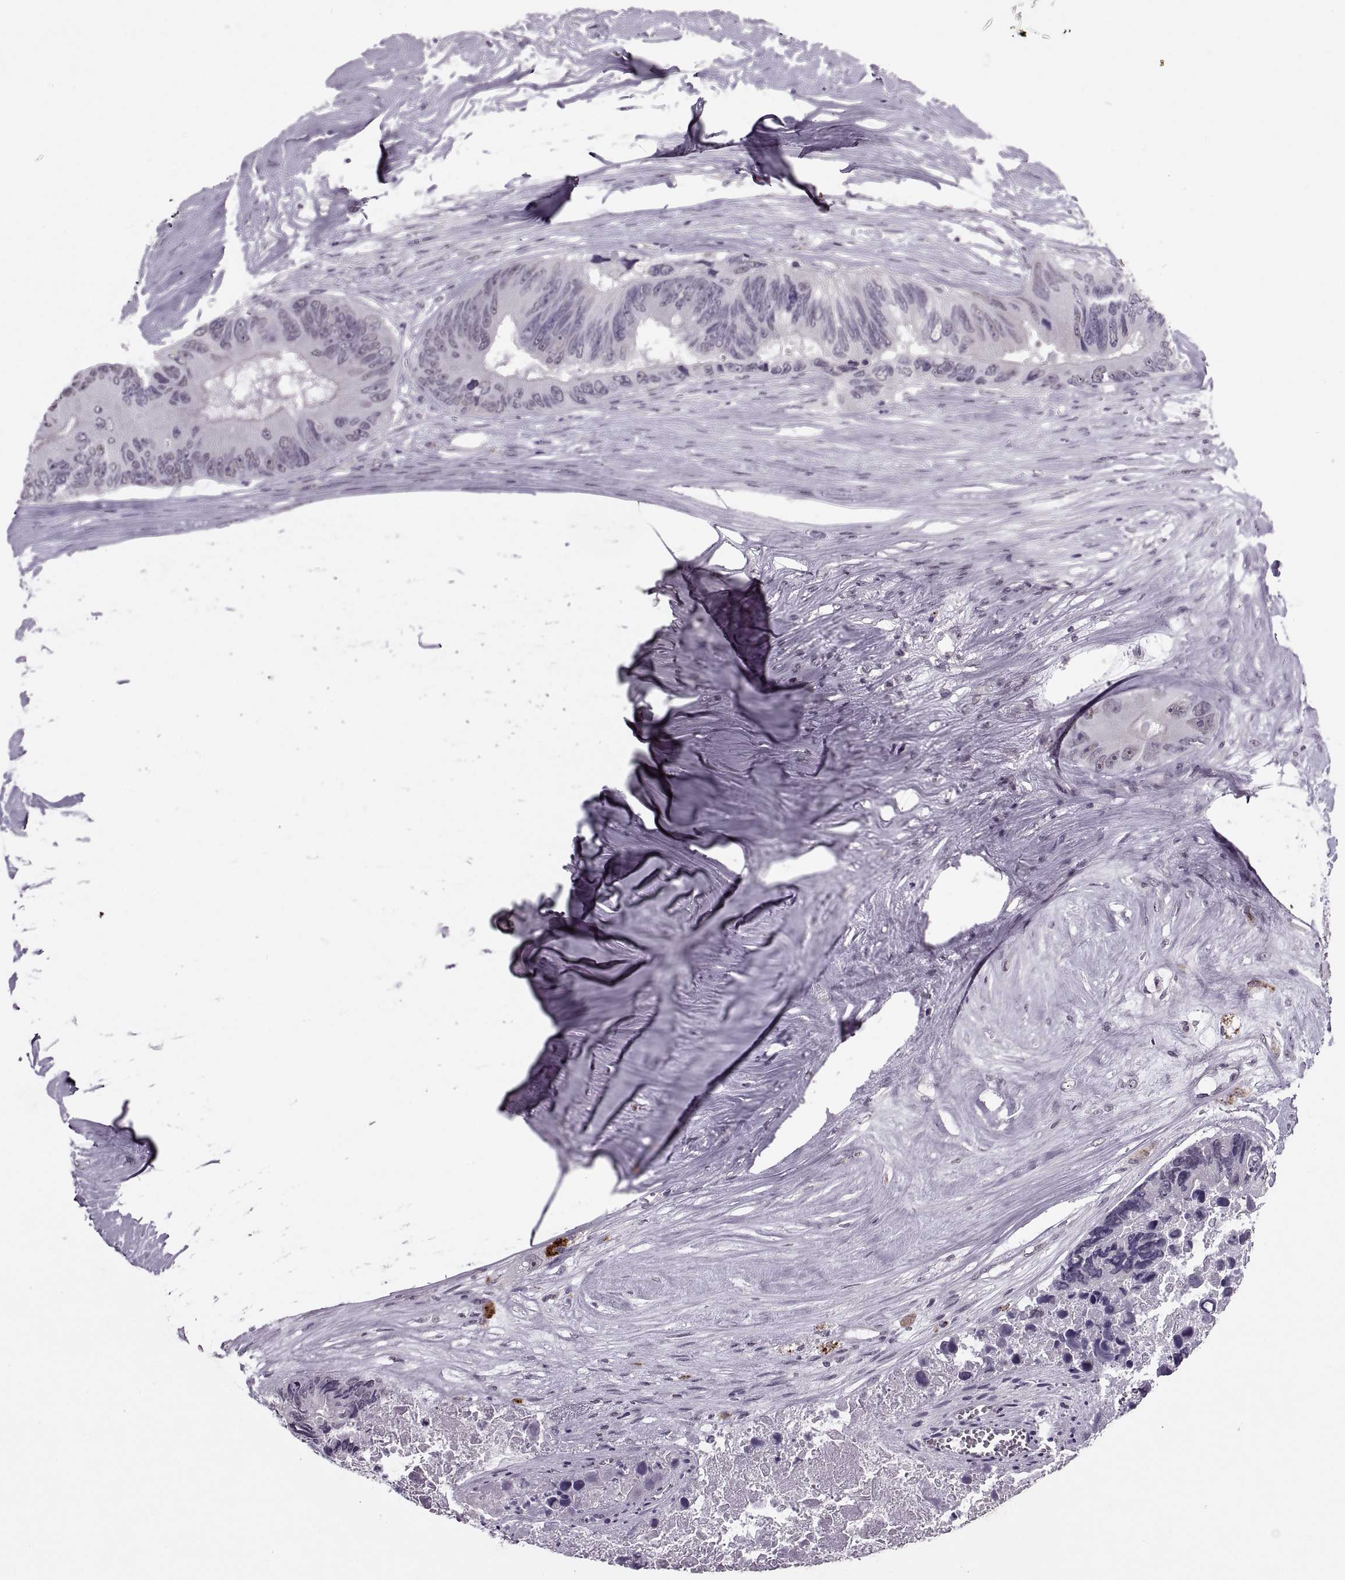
{"staining": {"intensity": "negative", "quantity": "none", "location": "none"}, "tissue": "colorectal cancer", "cell_type": "Tumor cells", "image_type": "cancer", "snomed": [{"axis": "morphology", "description": "Adenocarcinoma, NOS"}, {"axis": "topography", "description": "Colon"}], "caption": "Histopathology image shows no significant protein staining in tumor cells of colorectal cancer.", "gene": "PRSS37", "patient": {"sex": "female", "age": 48}}